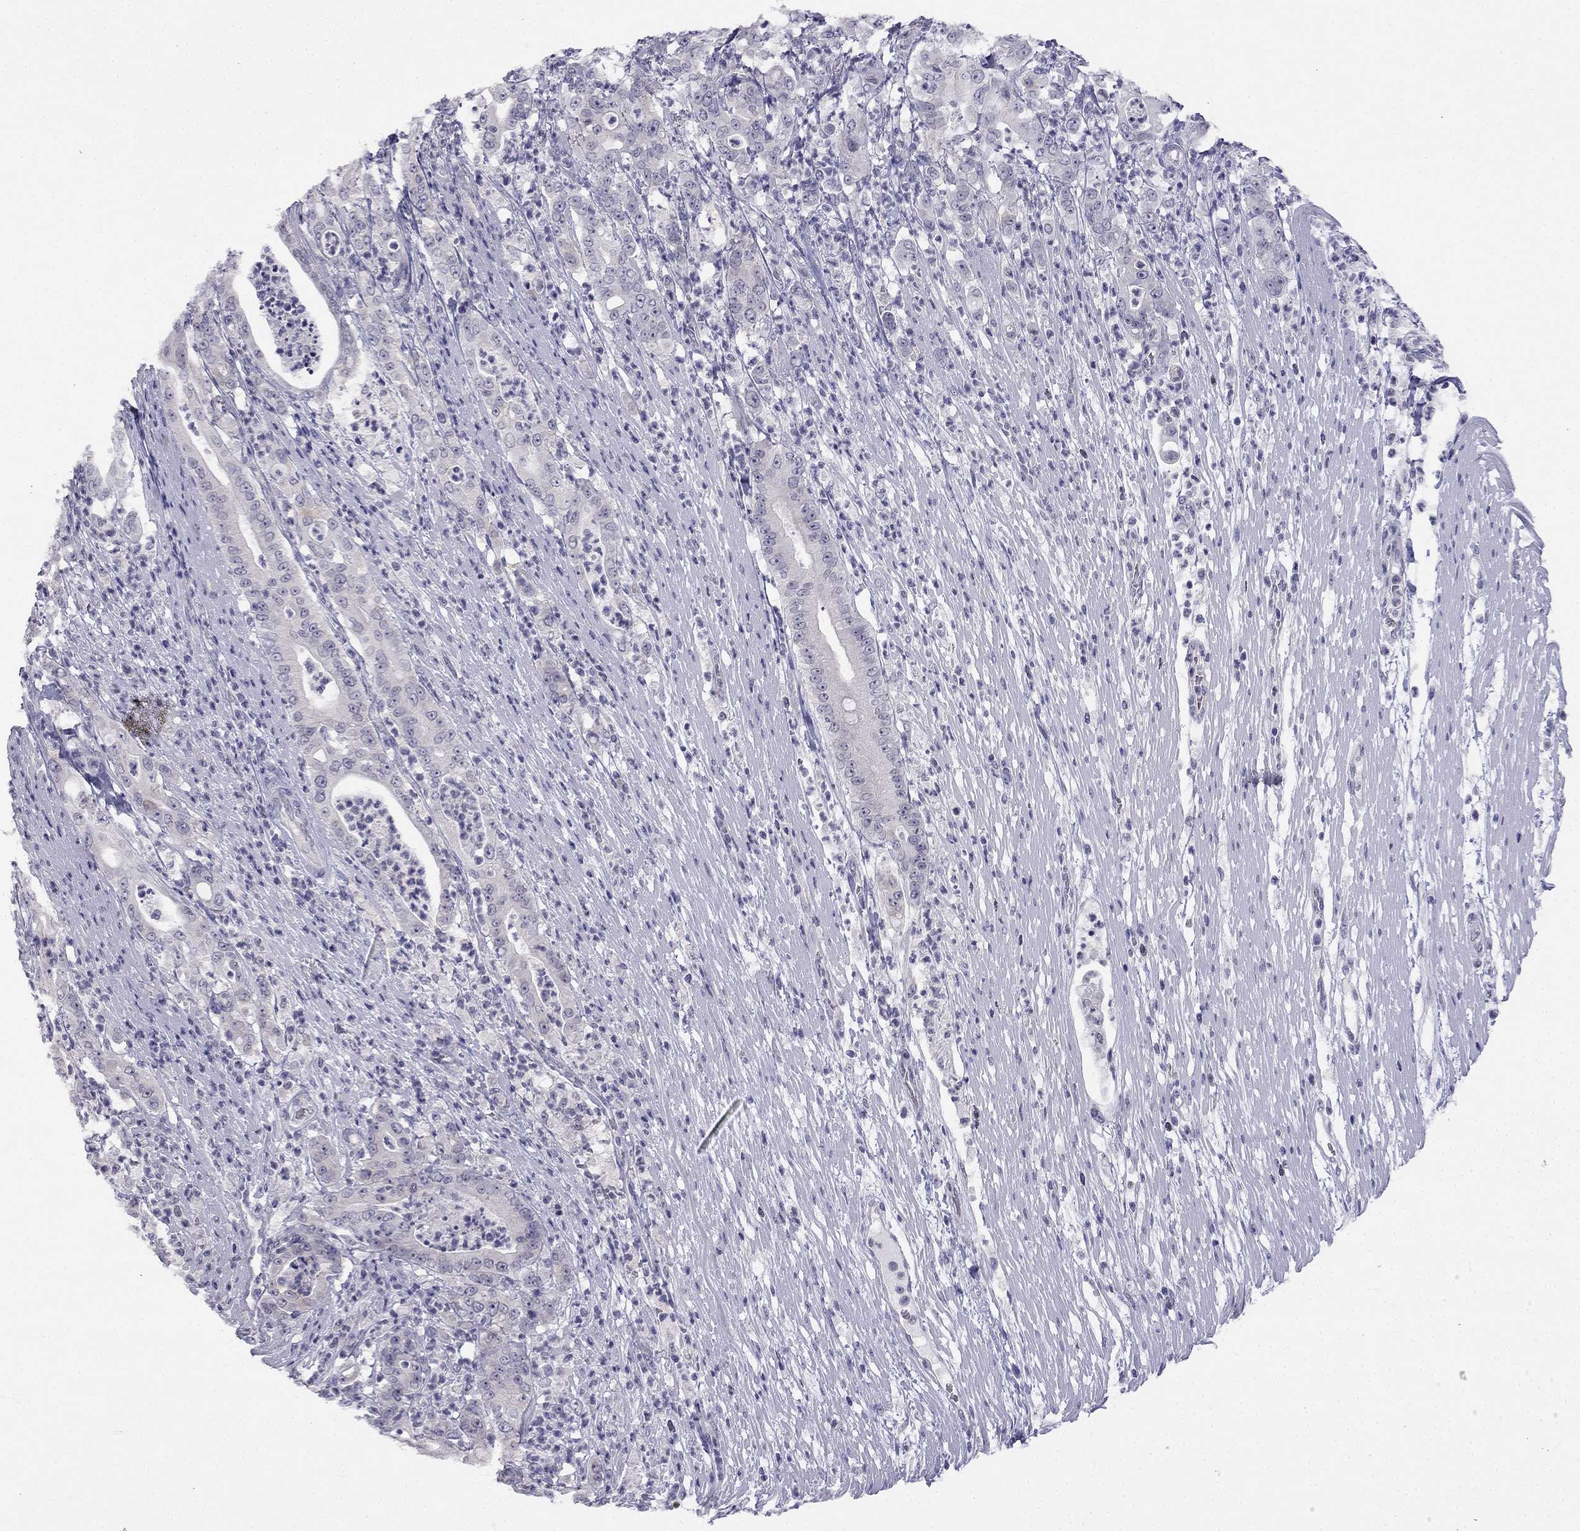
{"staining": {"intensity": "negative", "quantity": "none", "location": "none"}, "tissue": "pancreatic cancer", "cell_type": "Tumor cells", "image_type": "cancer", "snomed": [{"axis": "morphology", "description": "Adenocarcinoma, NOS"}, {"axis": "topography", "description": "Pancreas"}], "caption": "Immunohistochemical staining of human adenocarcinoma (pancreatic) demonstrates no significant positivity in tumor cells.", "gene": "C16orf89", "patient": {"sex": "male", "age": 71}}